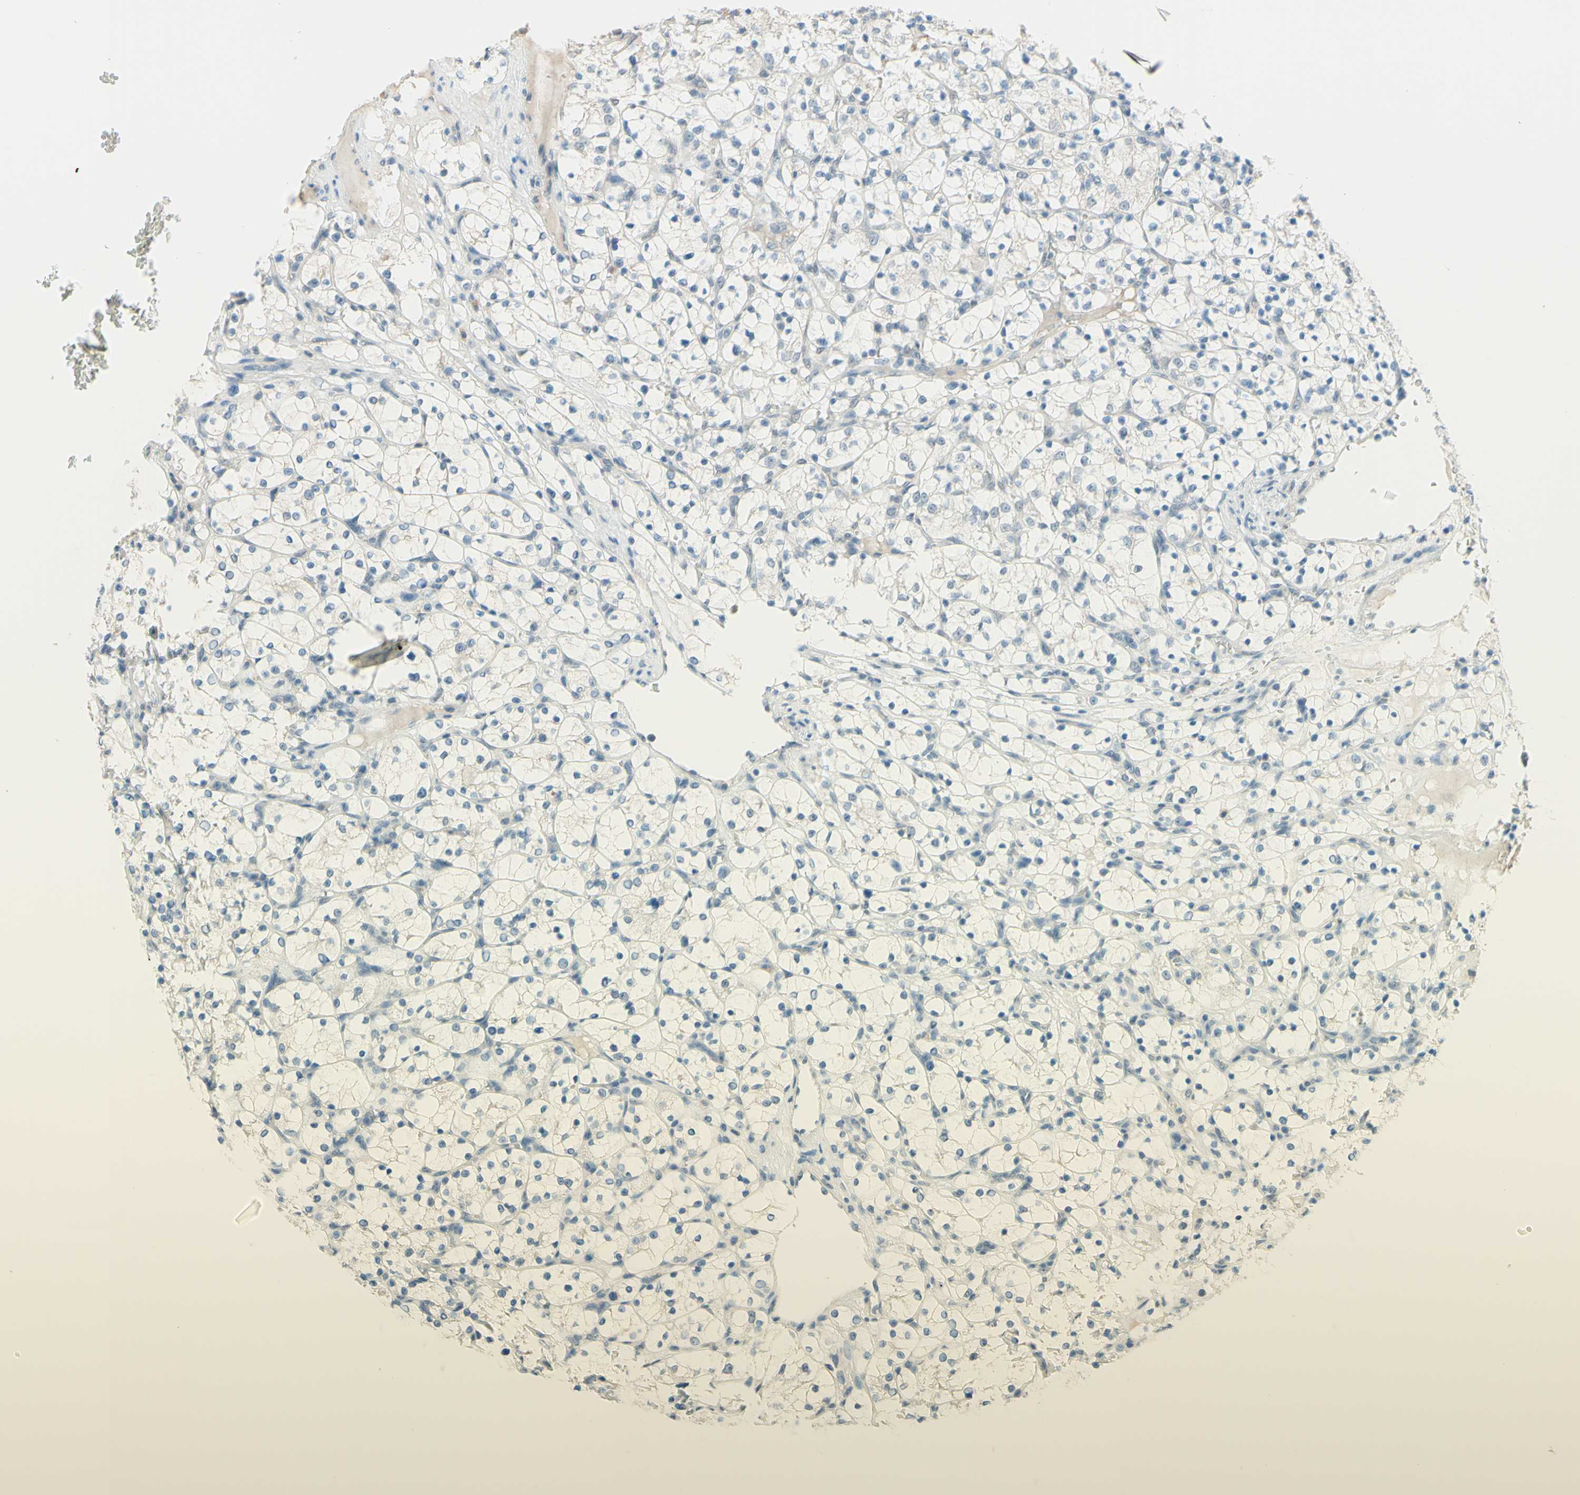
{"staining": {"intensity": "negative", "quantity": "none", "location": "none"}, "tissue": "renal cancer", "cell_type": "Tumor cells", "image_type": "cancer", "snomed": [{"axis": "morphology", "description": "Adenocarcinoma, NOS"}, {"axis": "topography", "description": "Kidney"}], "caption": "An immunohistochemistry micrograph of adenocarcinoma (renal) is shown. There is no staining in tumor cells of adenocarcinoma (renal). (Immunohistochemistry (ihc), brightfield microscopy, high magnification).", "gene": "JPH1", "patient": {"sex": "female", "age": 69}}